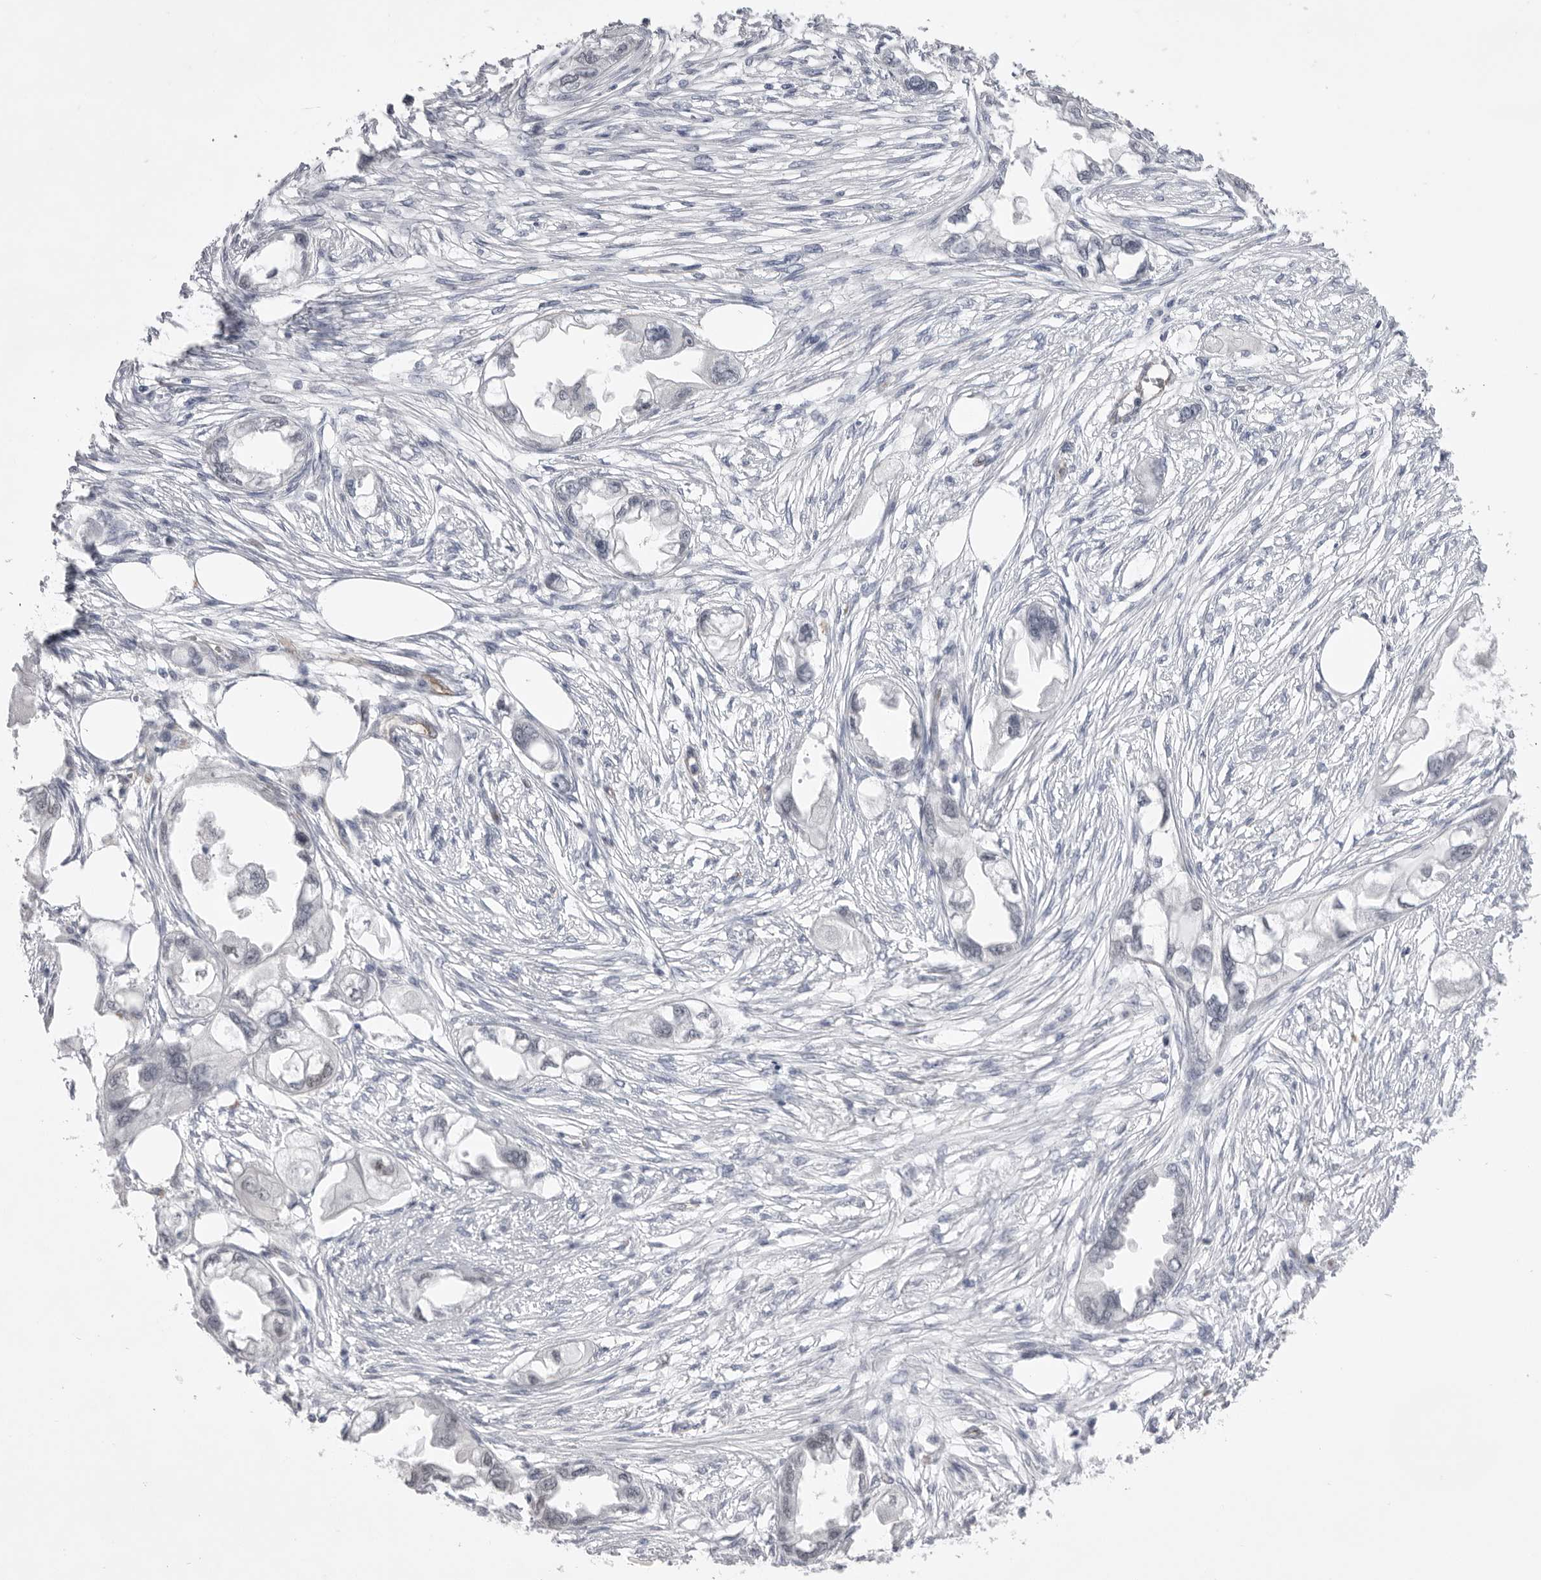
{"staining": {"intensity": "negative", "quantity": "none", "location": "none"}, "tissue": "endometrial cancer", "cell_type": "Tumor cells", "image_type": "cancer", "snomed": [{"axis": "morphology", "description": "Adenocarcinoma, NOS"}, {"axis": "morphology", "description": "Adenocarcinoma, metastatic, NOS"}, {"axis": "topography", "description": "Adipose tissue"}, {"axis": "topography", "description": "Endometrium"}], "caption": "This is an immunohistochemistry micrograph of human adenocarcinoma (endometrial). There is no positivity in tumor cells.", "gene": "ZBTB7B", "patient": {"sex": "female", "age": 67}}